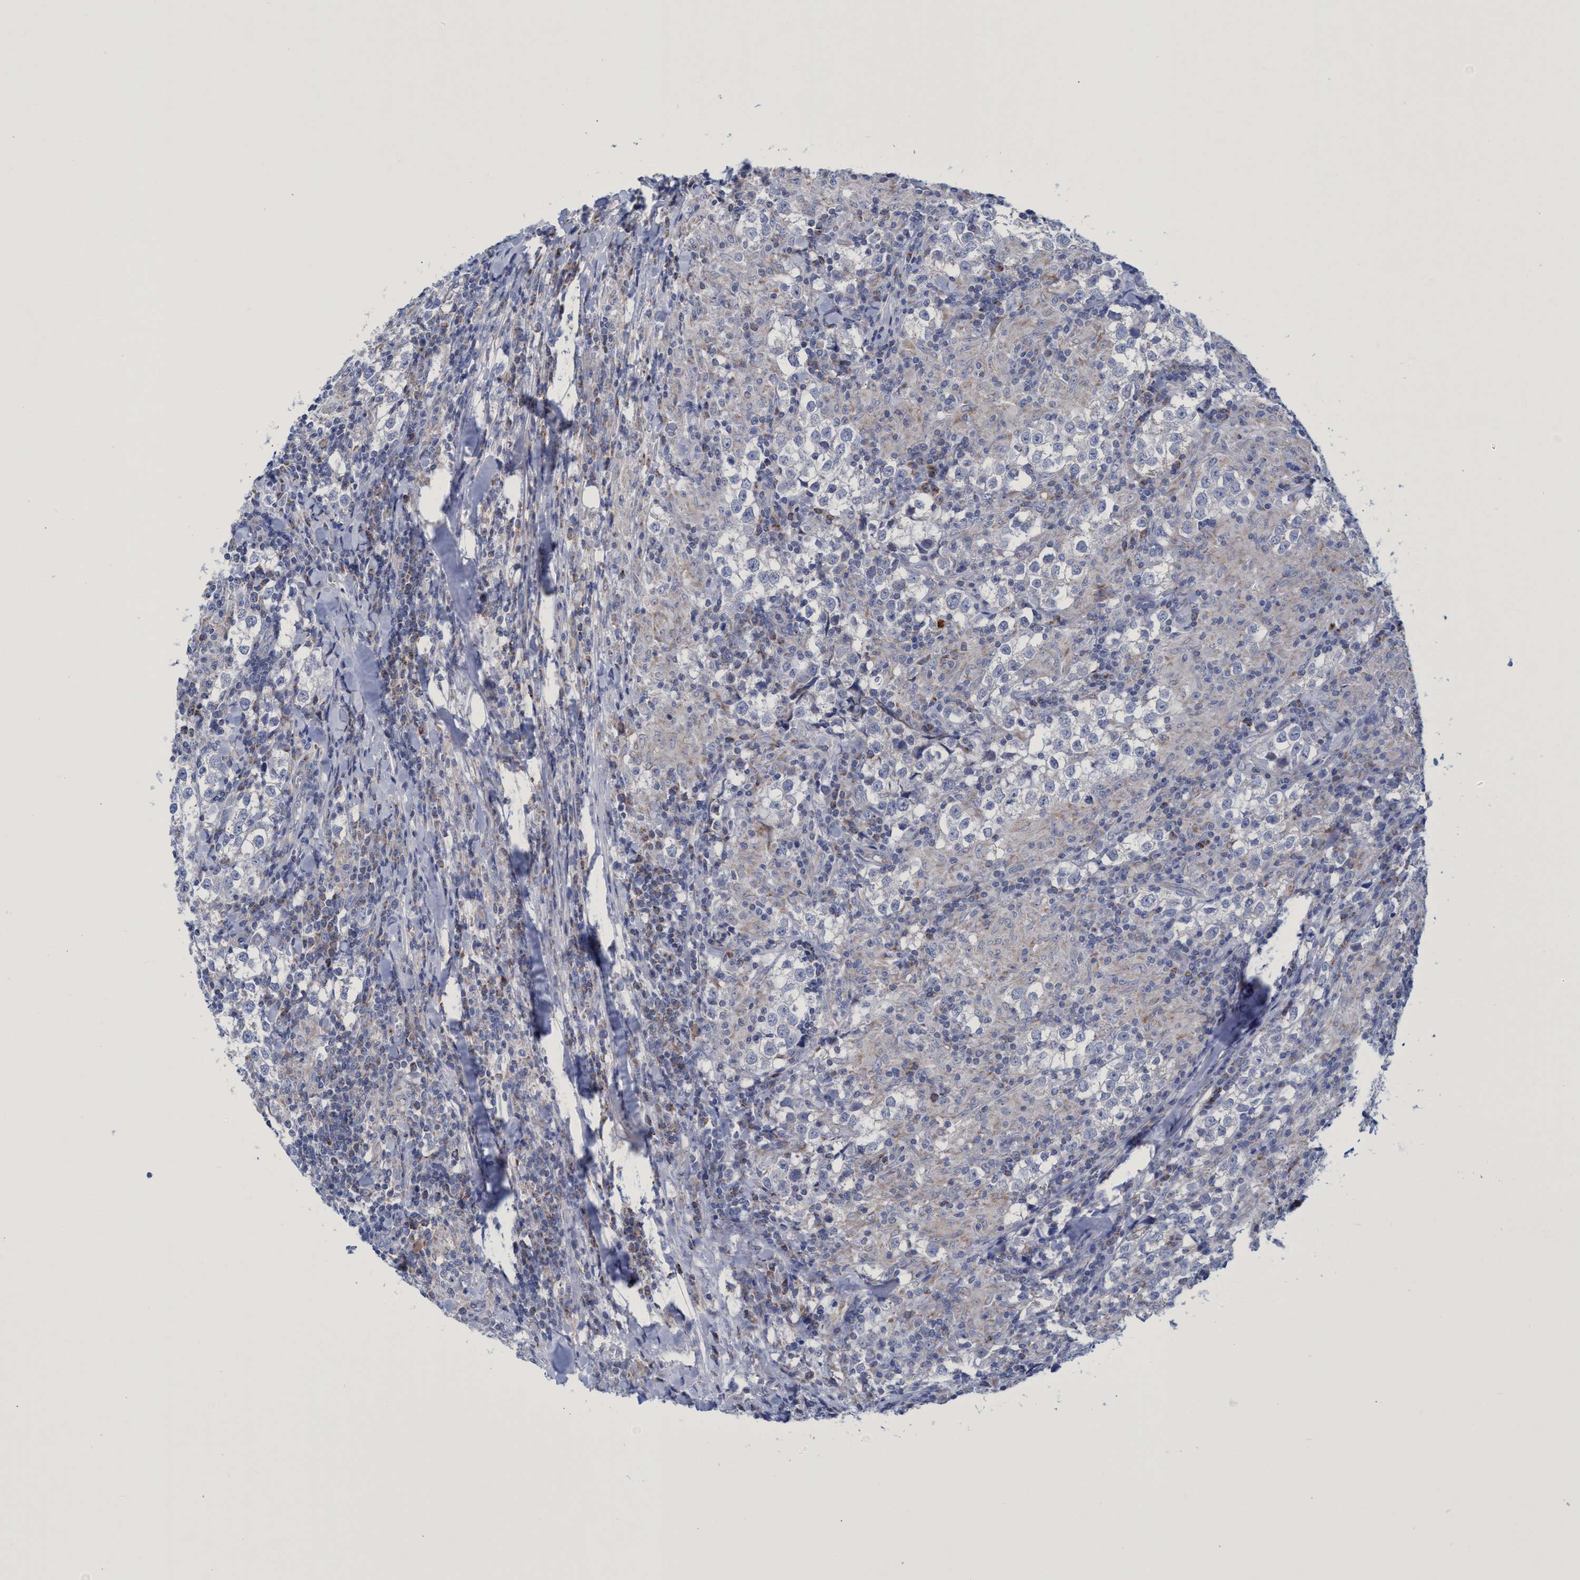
{"staining": {"intensity": "negative", "quantity": "none", "location": "none"}, "tissue": "testis cancer", "cell_type": "Tumor cells", "image_type": "cancer", "snomed": [{"axis": "morphology", "description": "Seminoma, NOS"}, {"axis": "morphology", "description": "Carcinoma, Embryonal, NOS"}, {"axis": "topography", "description": "Testis"}], "caption": "Testis seminoma stained for a protein using IHC displays no expression tumor cells.", "gene": "ZNF750", "patient": {"sex": "male", "age": 36}}